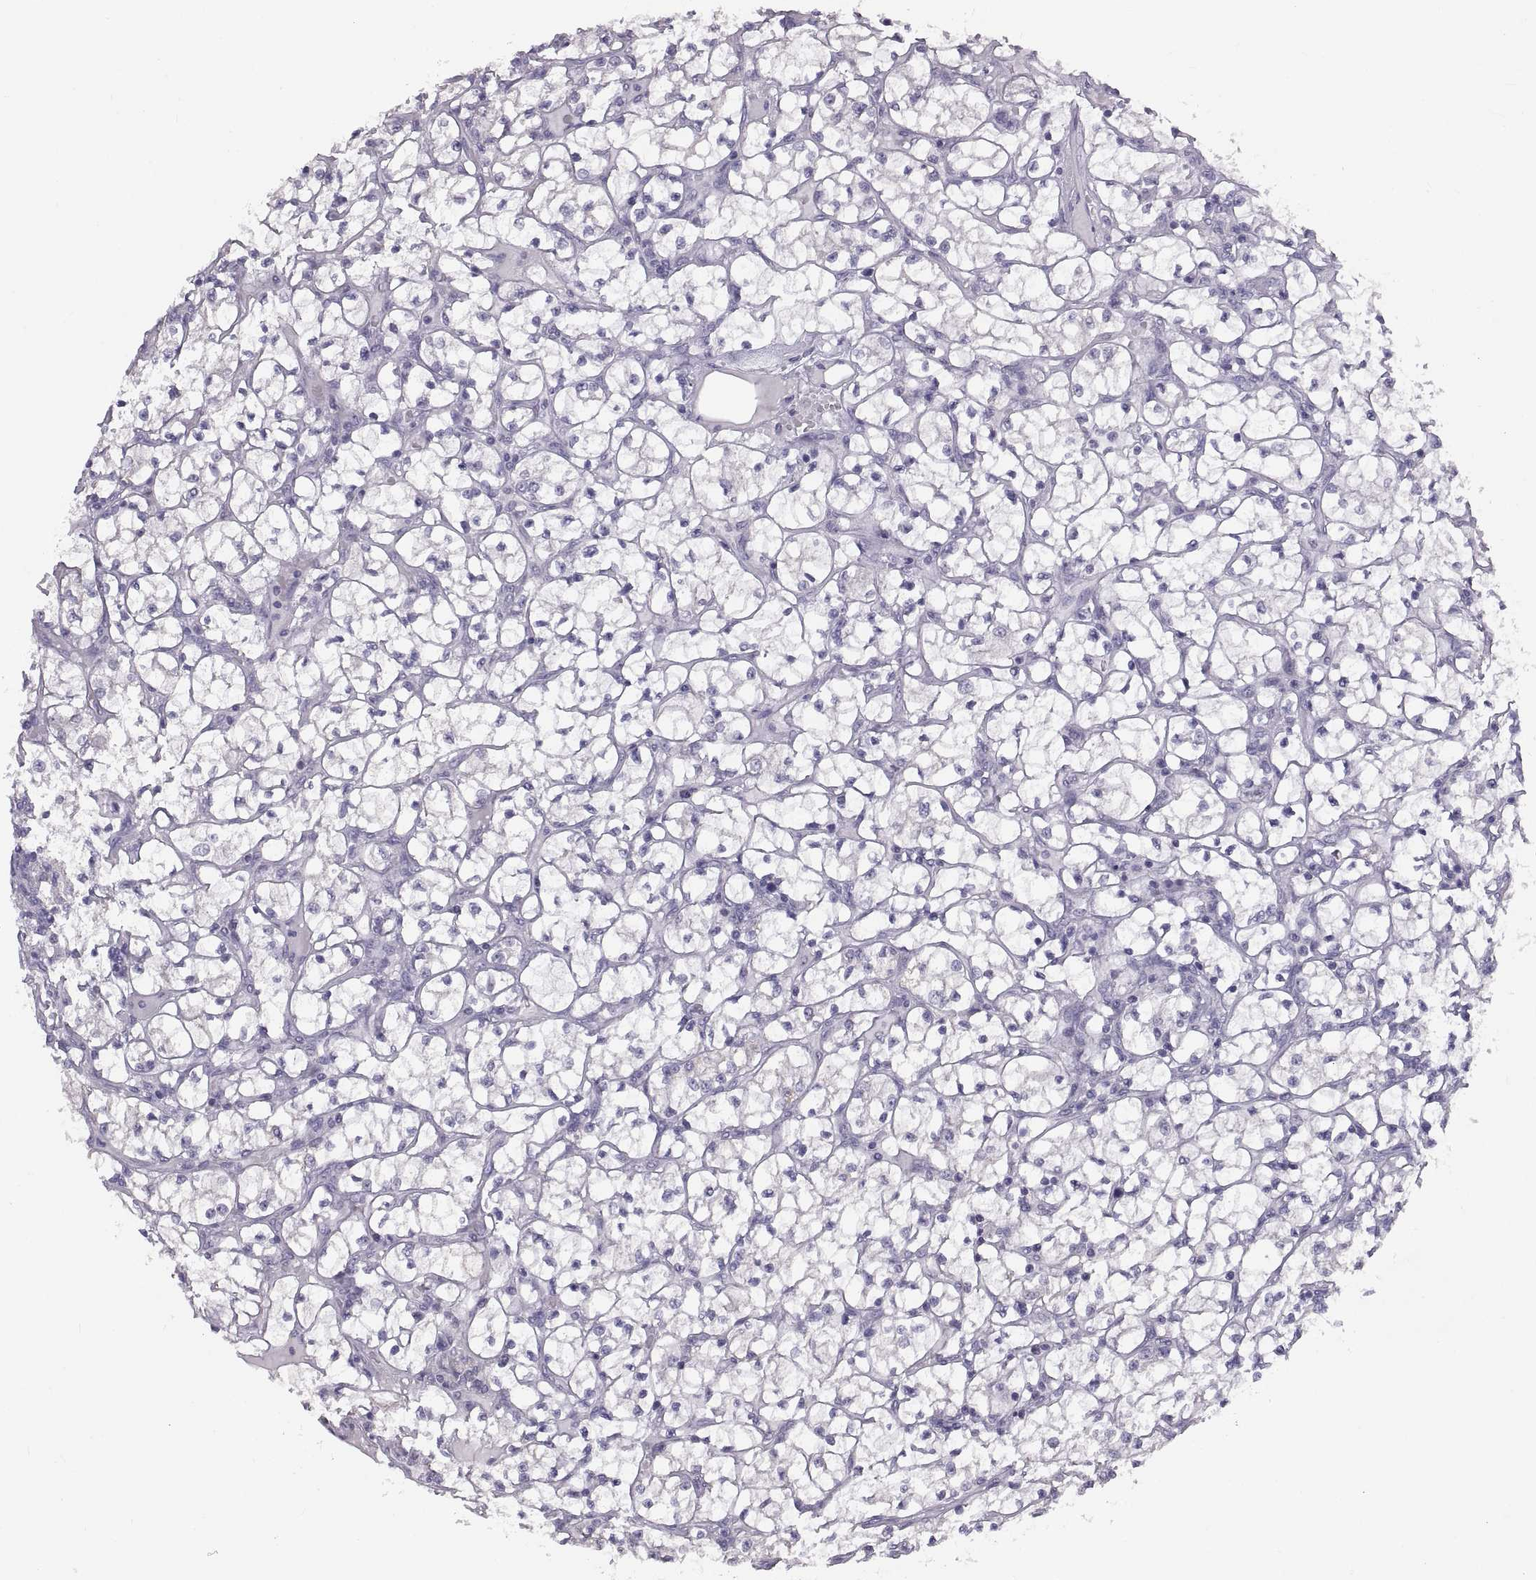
{"staining": {"intensity": "negative", "quantity": "none", "location": "none"}, "tissue": "renal cancer", "cell_type": "Tumor cells", "image_type": "cancer", "snomed": [{"axis": "morphology", "description": "Adenocarcinoma, NOS"}, {"axis": "topography", "description": "Kidney"}], "caption": "Immunohistochemical staining of renal cancer (adenocarcinoma) exhibits no significant expression in tumor cells.", "gene": "WBP2NL", "patient": {"sex": "female", "age": 64}}